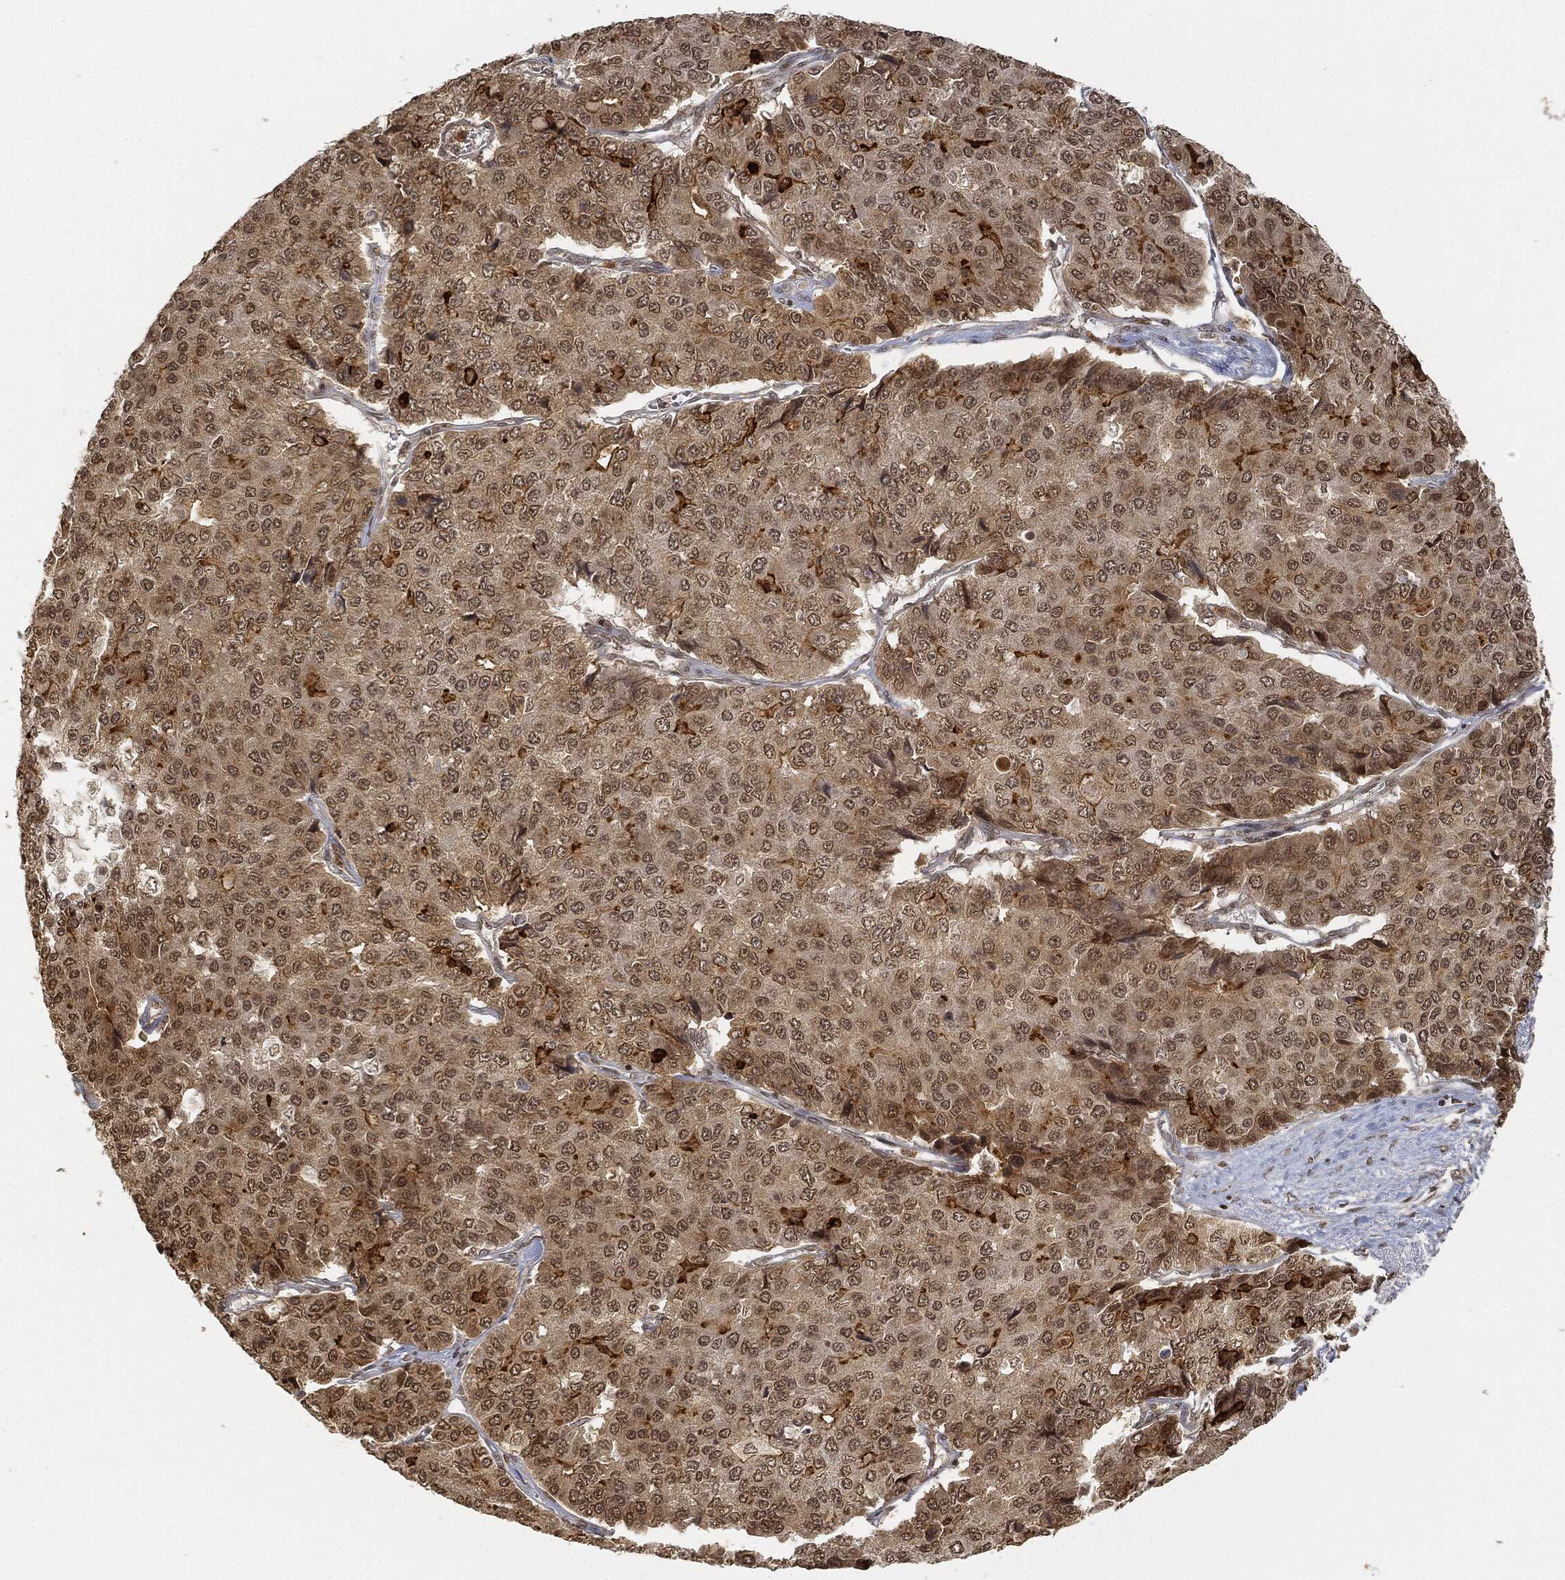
{"staining": {"intensity": "moderate", "quantity": "<25%", "location": "cytoplasmic/membranous"}, "tissue": "pancreatic cancer", "cell_type": "Tumor cells", "image_type": "cancer", "snomed": [{"axis": "morphology", "description": "Normal tissue, NOS"}, {"axis": "morphology", "description": "Adenocarcinoma, NOS"}, {"axis": "topography", "description": "Pancreas"}, {"axis": "topography", "description": "Duodenum"}], "caption": "Protein staining of pancreatic cancer tissue shows moderate cytoplasmic/membranous staining in about <25% of tumor cells.", "gene": "CIB1", "patient": {"sex": "male", "age": 50}}